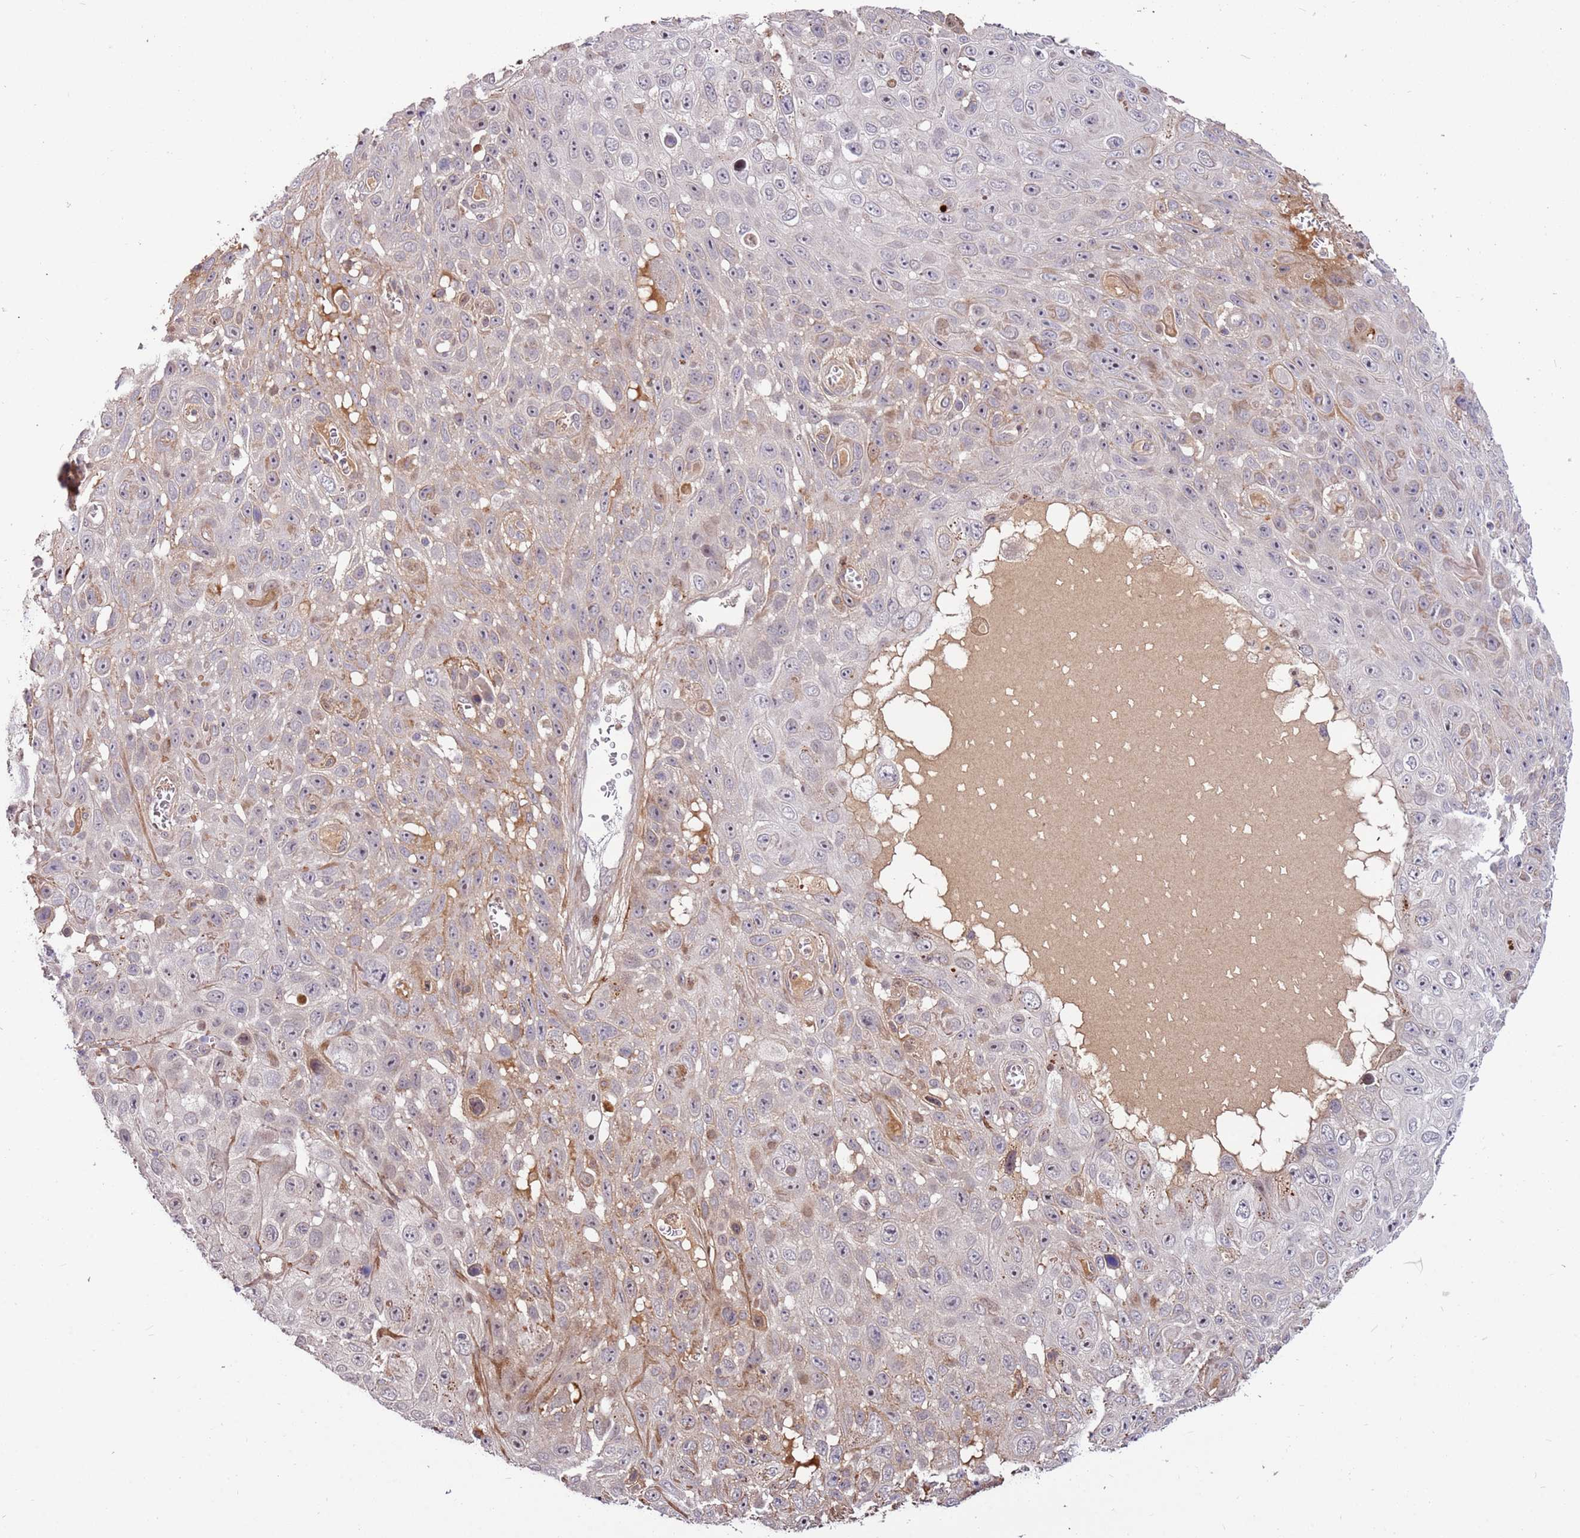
{"staining": {"intensity": "weak", "quantity": "<25%", "location": "cytoplasmic/membranous"}, "tissue": "skin cancer", "cell_type": "Tumor cells", "image_type": "cancer", "snomed": [{"axis": "morphology", "description": "Squamous cell carcinoma, NOS"}, {"axis": "topography", "description": "Skin"}], "caption": "Photomicrograph shows no significant protein positivity in tumor cells of skin squamous cell carcinoma.", "gene": "RHBDL1", "patient": {"sex": "male", "age": 82}}